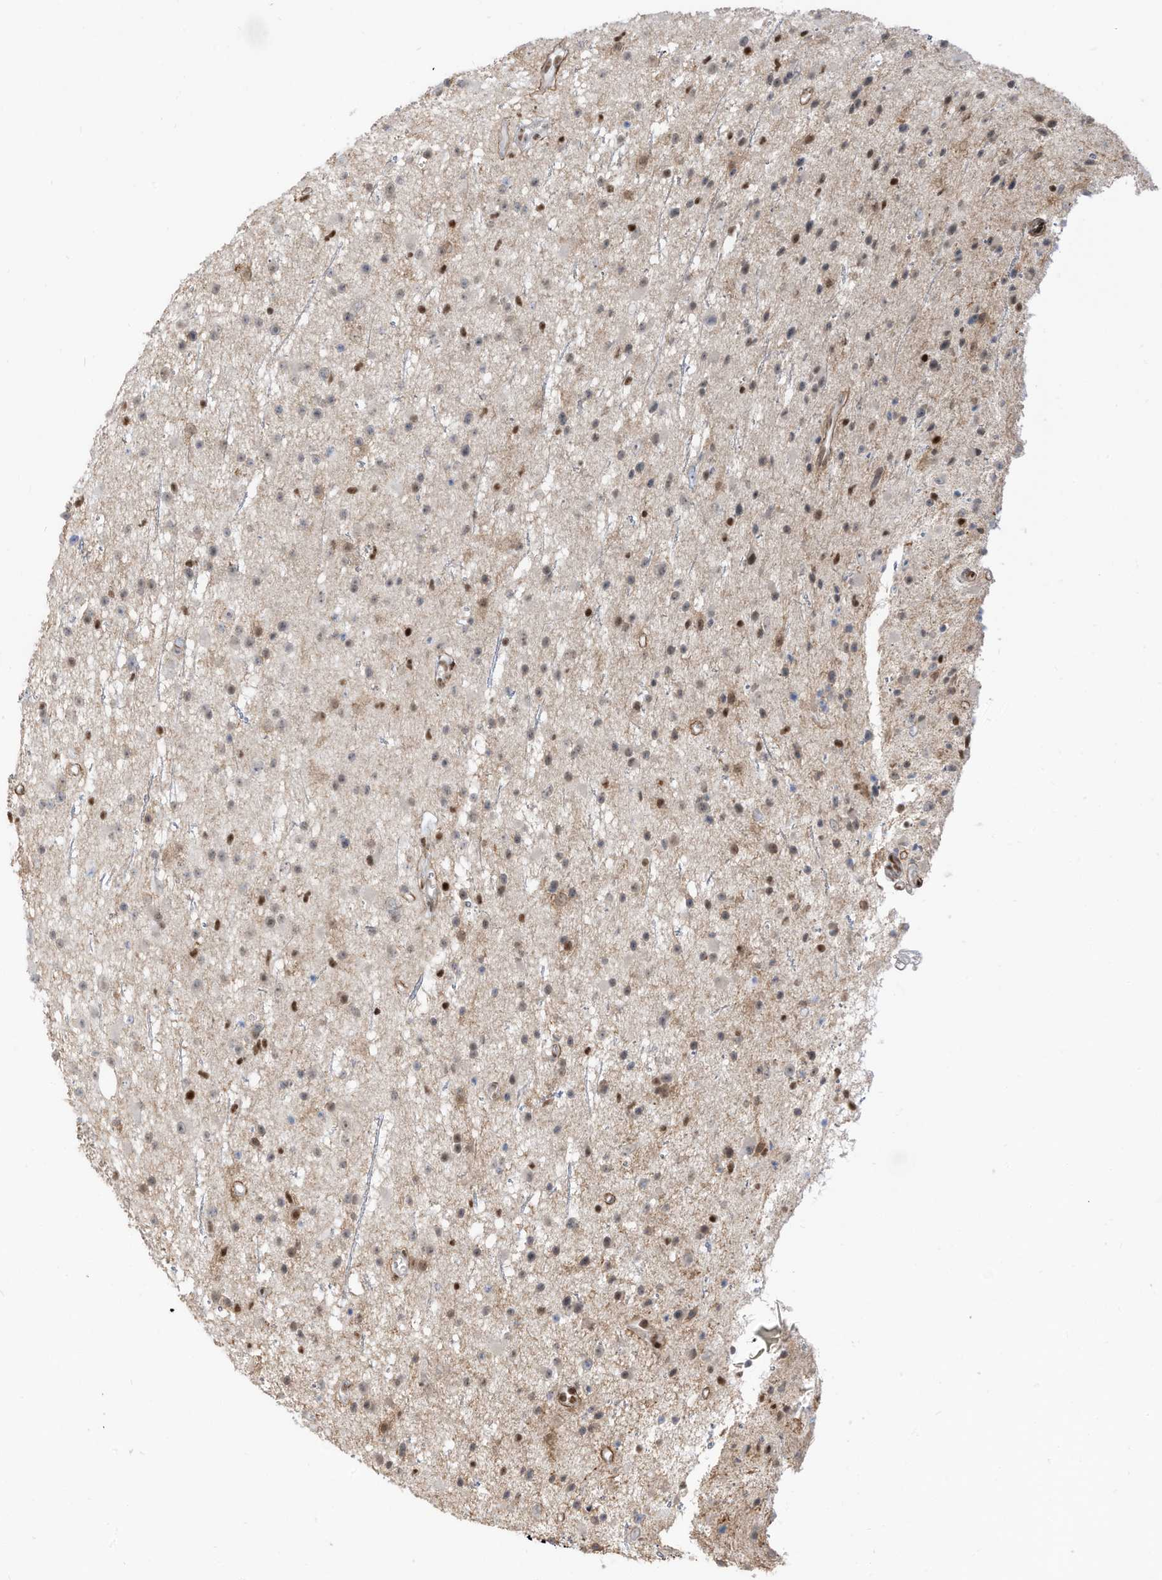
{"staining": {"intensity": "weak", "quantity": "25%-75%", "location": "nuclear"}, "tissue": "glioma", "cell_type": "Tumor cells", "image_type": "cancer", "snomed": [{"axis": "morphology", "description": "Glioma, malignant, Low grade"}, {"axis": "topography", "description": "Cerebral cortex"}], "caption": "Immunohistochemistry image of human glioma stained for a protein (brown), which exhibits low levels of weak nuclear staining in approximately 25%-75% of tumor cells.", "gene": "SAMD15", "patient": {"sex": "female", "age": 39}}